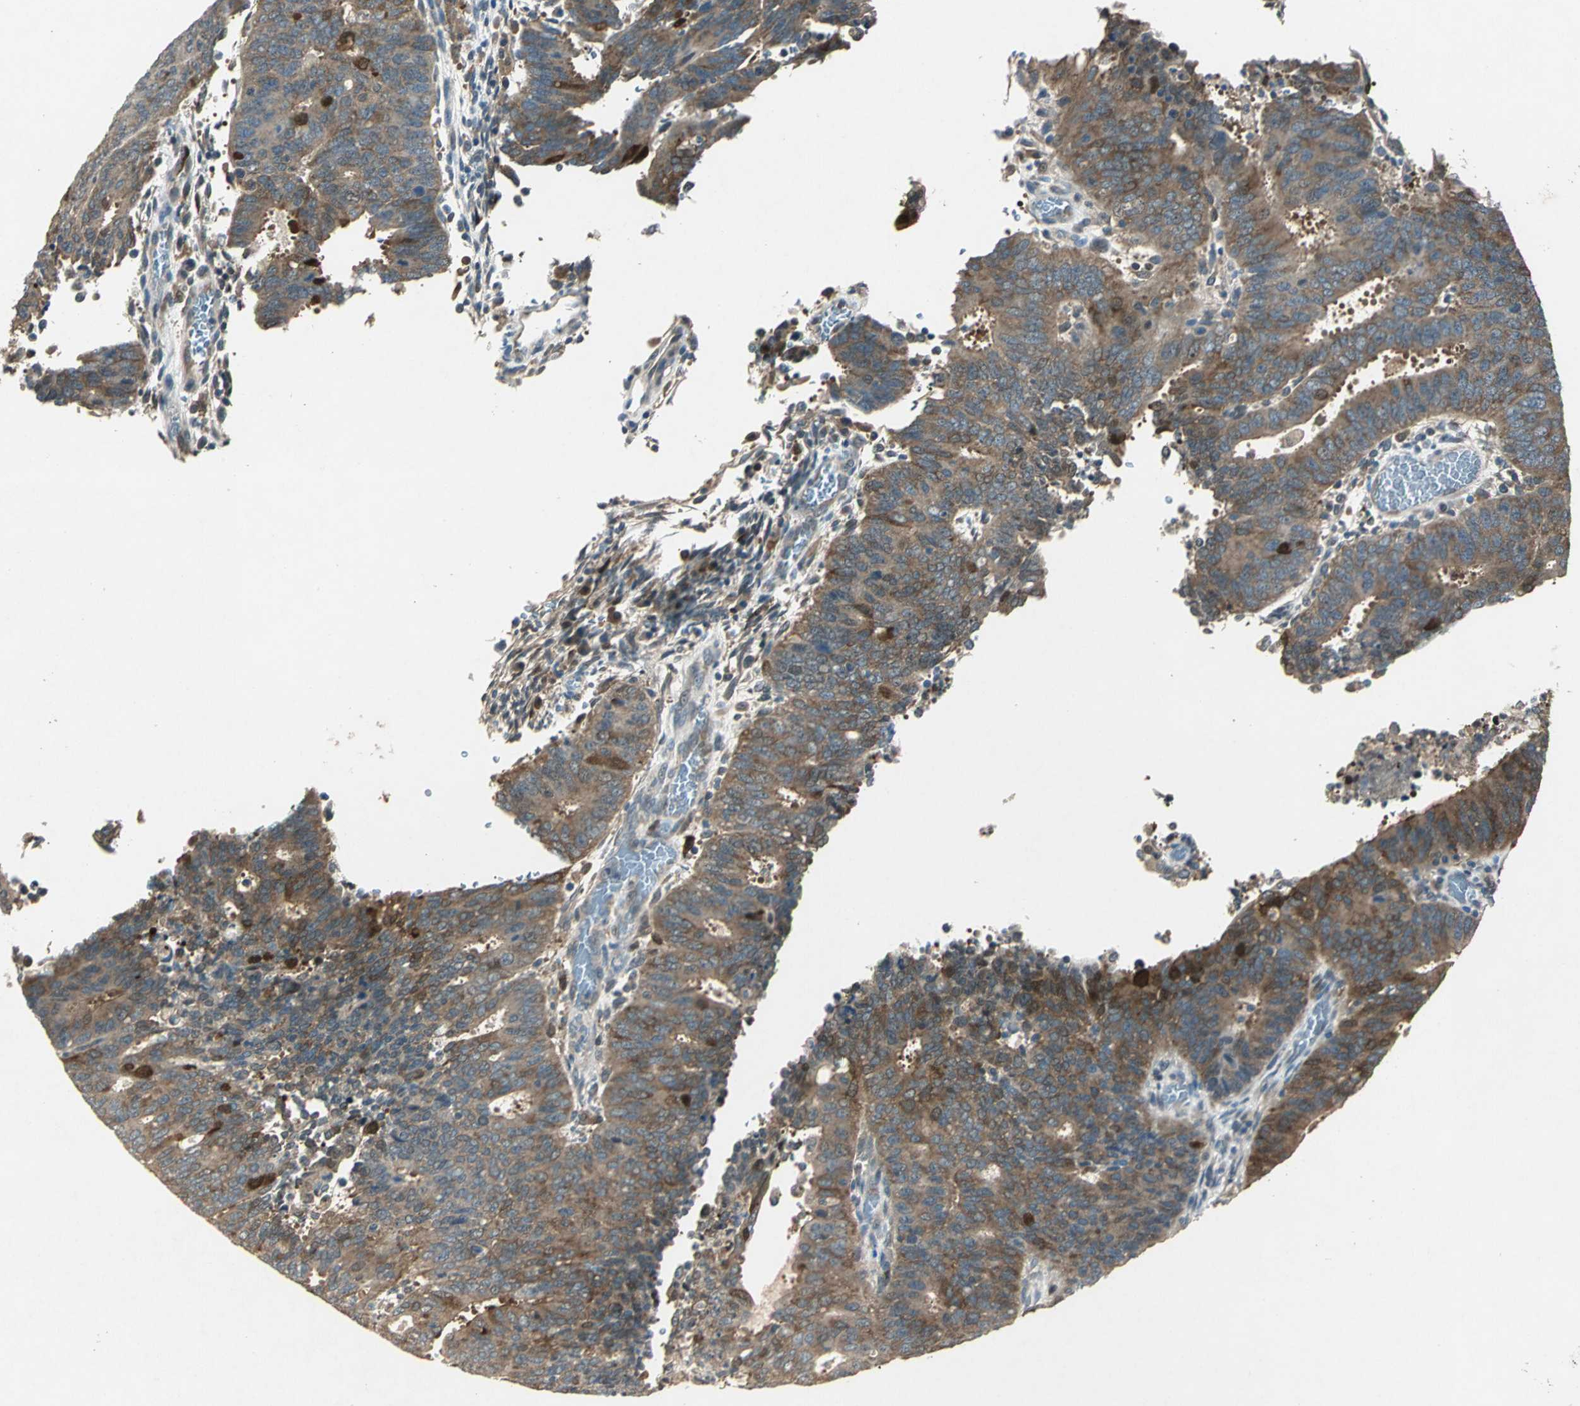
{"staining": {"intensity": "moderate", "quantity": ">75%", "location": "cytoplasmic/membranous"}, "tissue": "cervical cancer", "cell_type": "Tumor cells", "image_type": "cancer", "snomed": [{"axis": "morphology", "description": "Adenocarcinoma, NOS"}, {"axis": "topography", "description": "Cervix"}], "caption": "The immunohistochemical stain highlights moderate cytoplasmic/membranous staining in tumor cells of adenocarcinoma (cervical) tissue.", "gene": "RRM2B", "patient": {"sex": "female", "age": 44}}